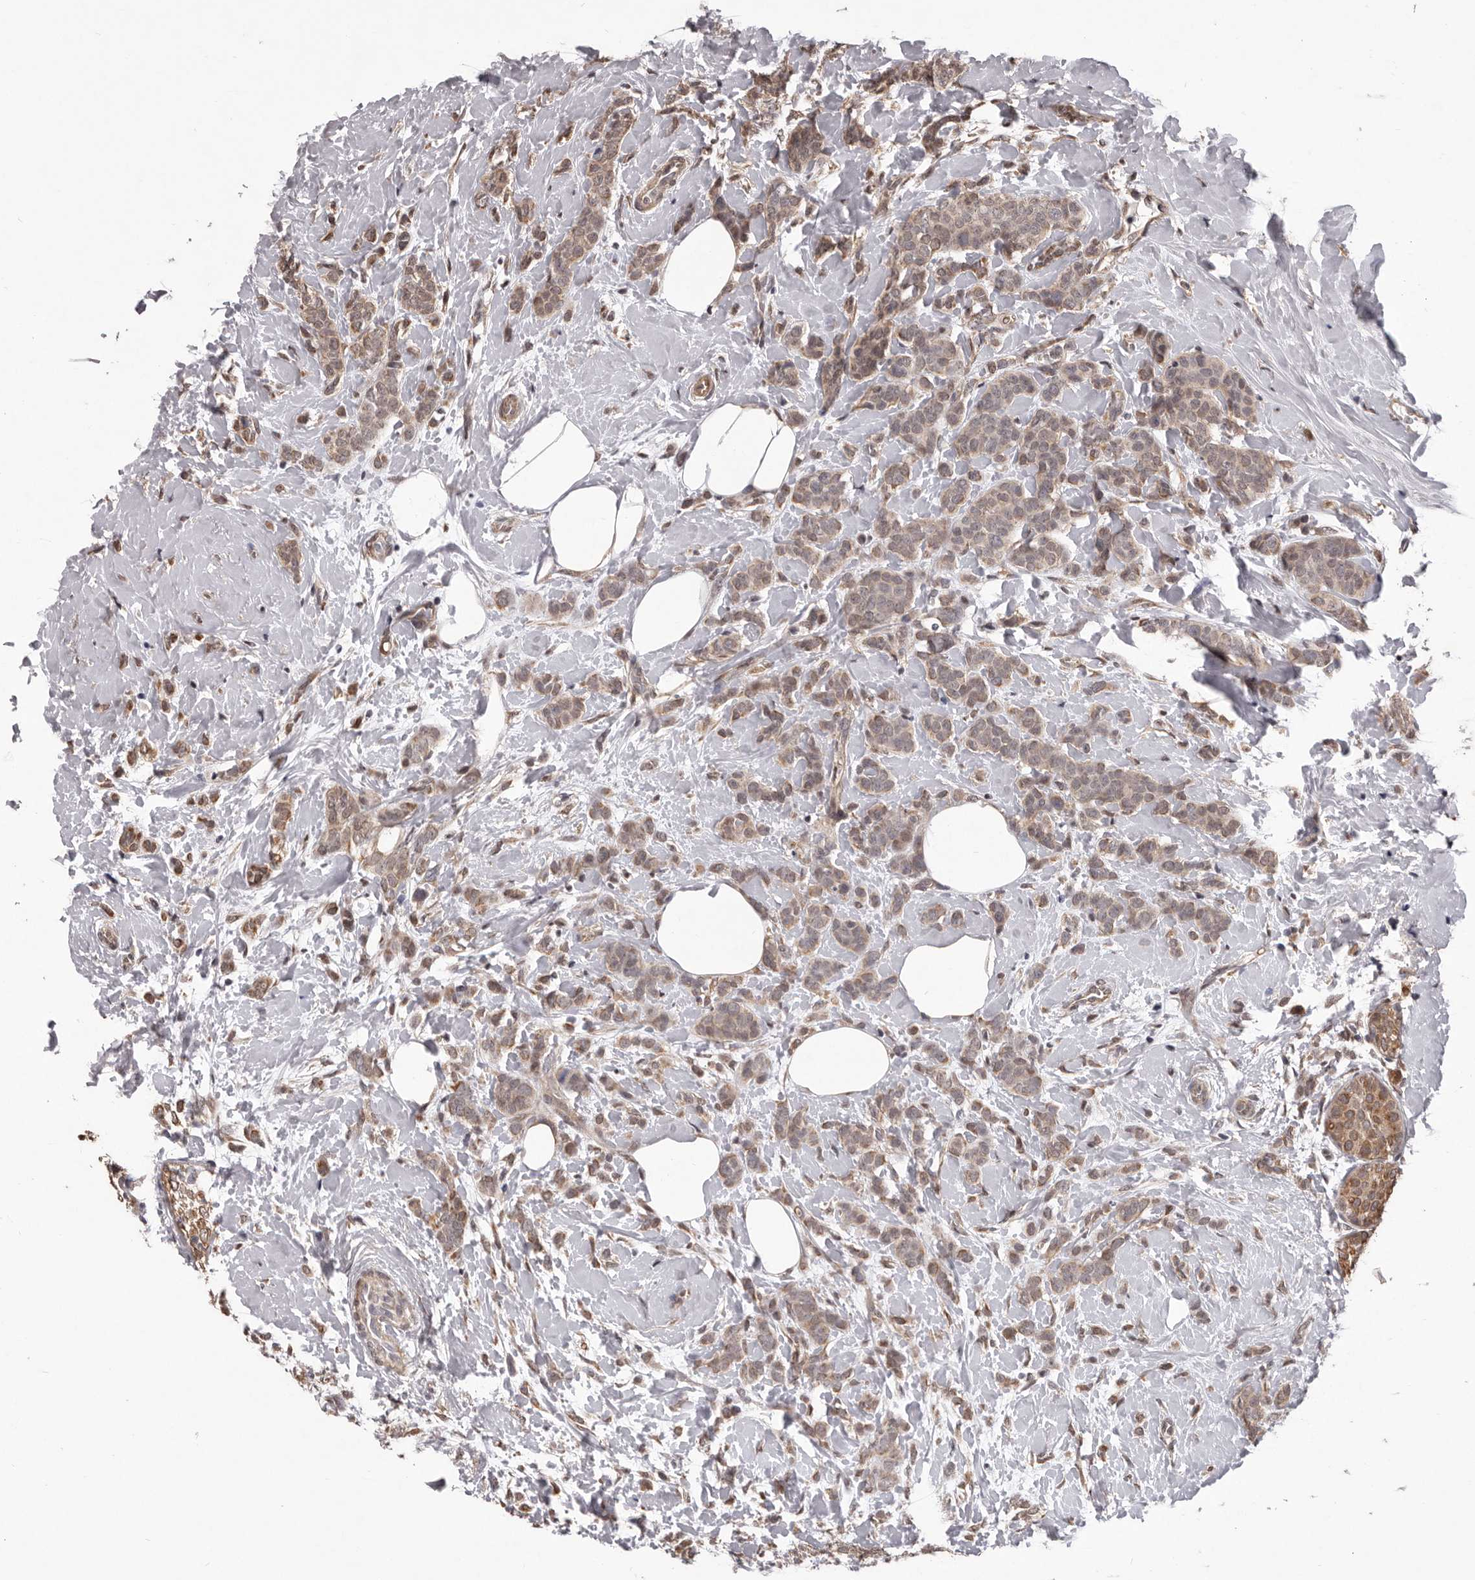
{"staining": {"intensity": "moderate", "quantity": ">75%", "location": "cytoplasmic/membranous"}, "tissue": "breast cancer", "cell_type": "Tumor cells", "image_type": "cancer", "snomed": [{"axis": "morphology", "description": "Lobular carcinoma, in situ"}, {"axis": "morphology", "description": "Lobular carcinoma"}, {"axis": "topography", "description": "Breast"}], "caption": "Immunohistochemistry (IHC) (DAB (3,3'-diaminobenzidine)) staining of human breast cancer exhibits moderate cytoplasmic/membranous protein positivity in about >75% of tumor cells.", "gene": "CELF3", "patient": {"sex": "female", "age": 41}}